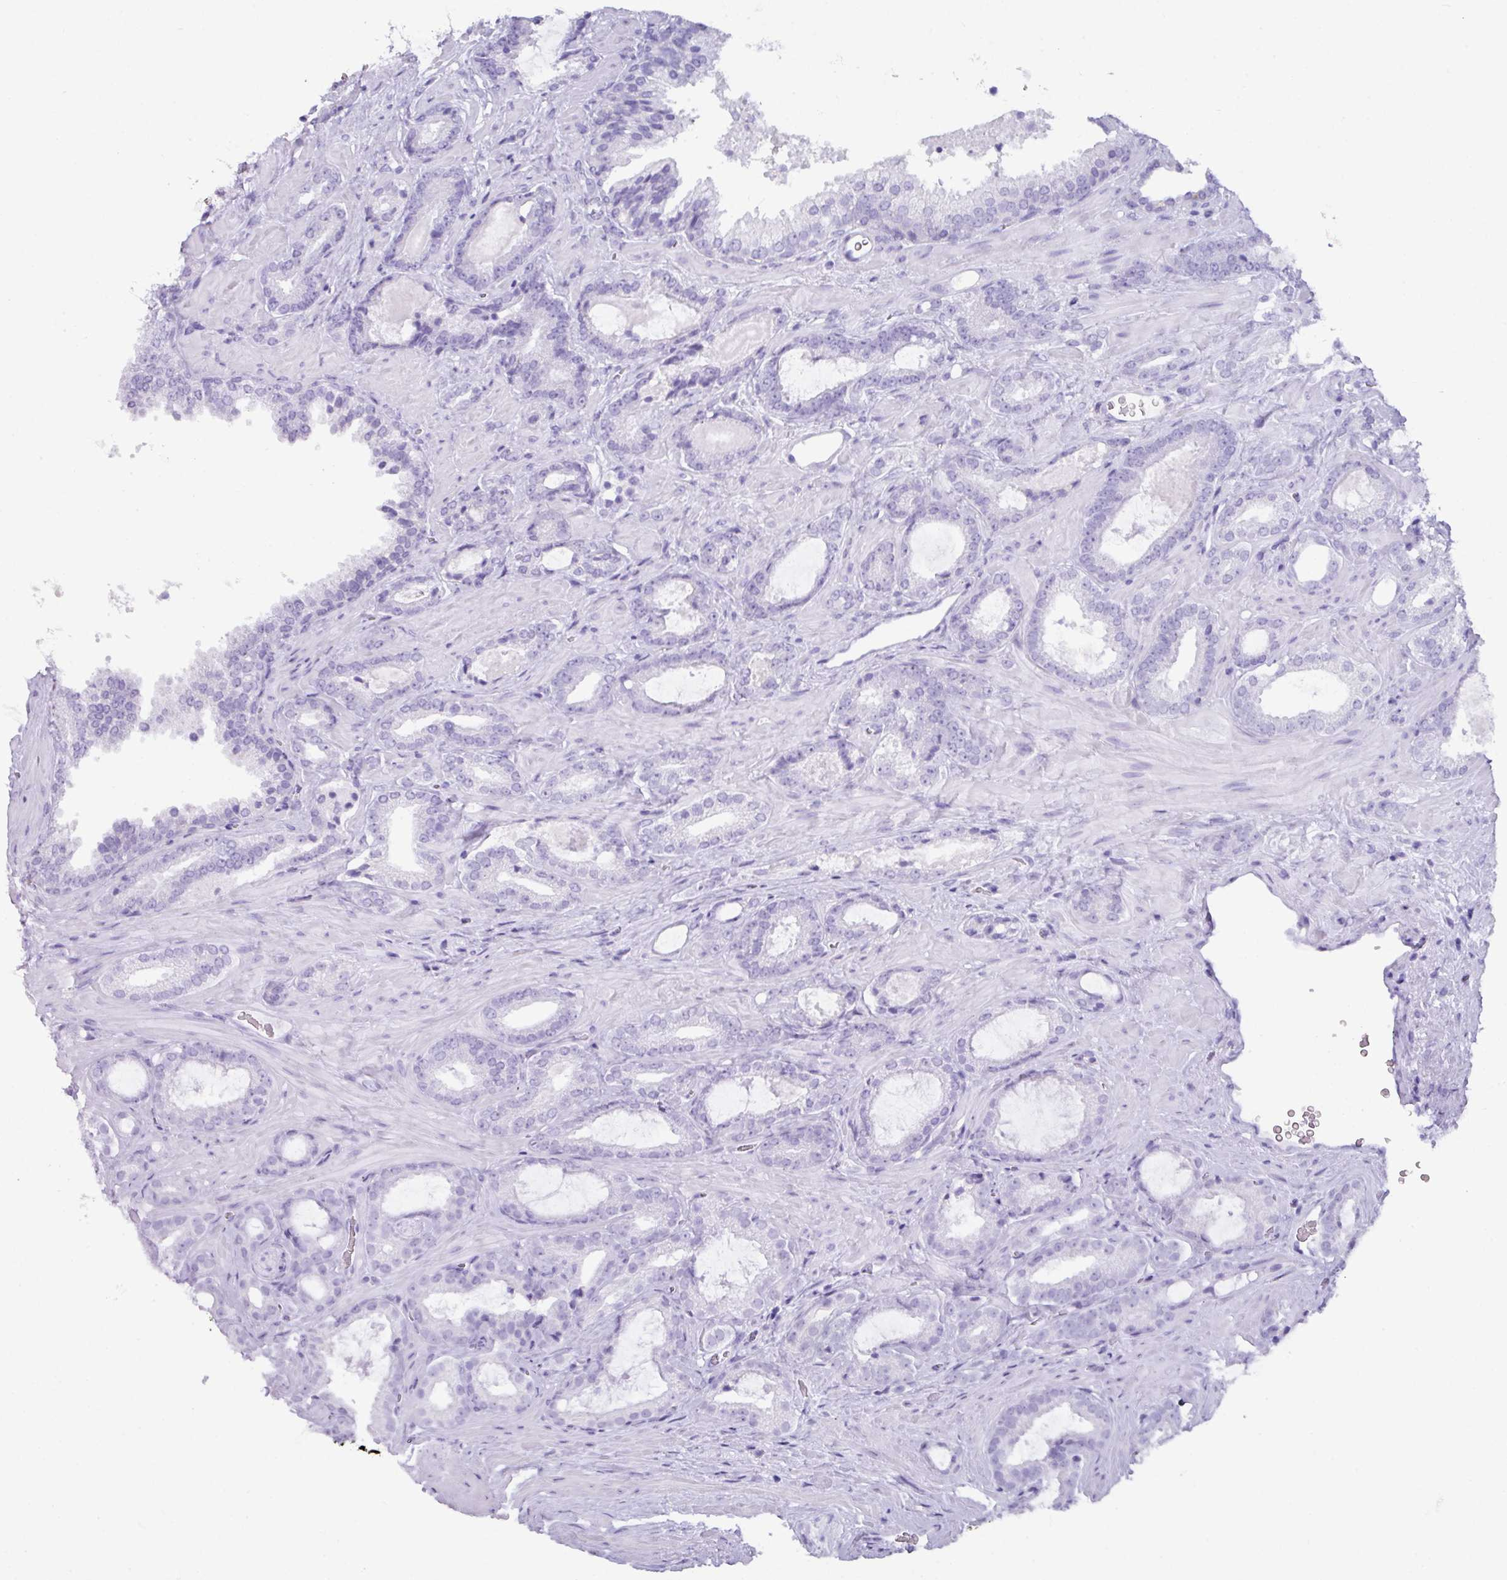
{"staining": {"intensity": "negative", "quantity": "none", "location": "none"}, "tissue": "prostate cancer", "cell_type": "Tumor cells", "image_type": "cancer", "snomed": [{"axis": "morphology", "description": "Adenocarcinoma, Low grade"}, {"axis": "topography", "description": "Prostate"}], "caption": "There is no significant staining in tumor cells of prostate cancer.", "gene": "NCCRP1", "patient": {"sex": "male", "age": 62}}